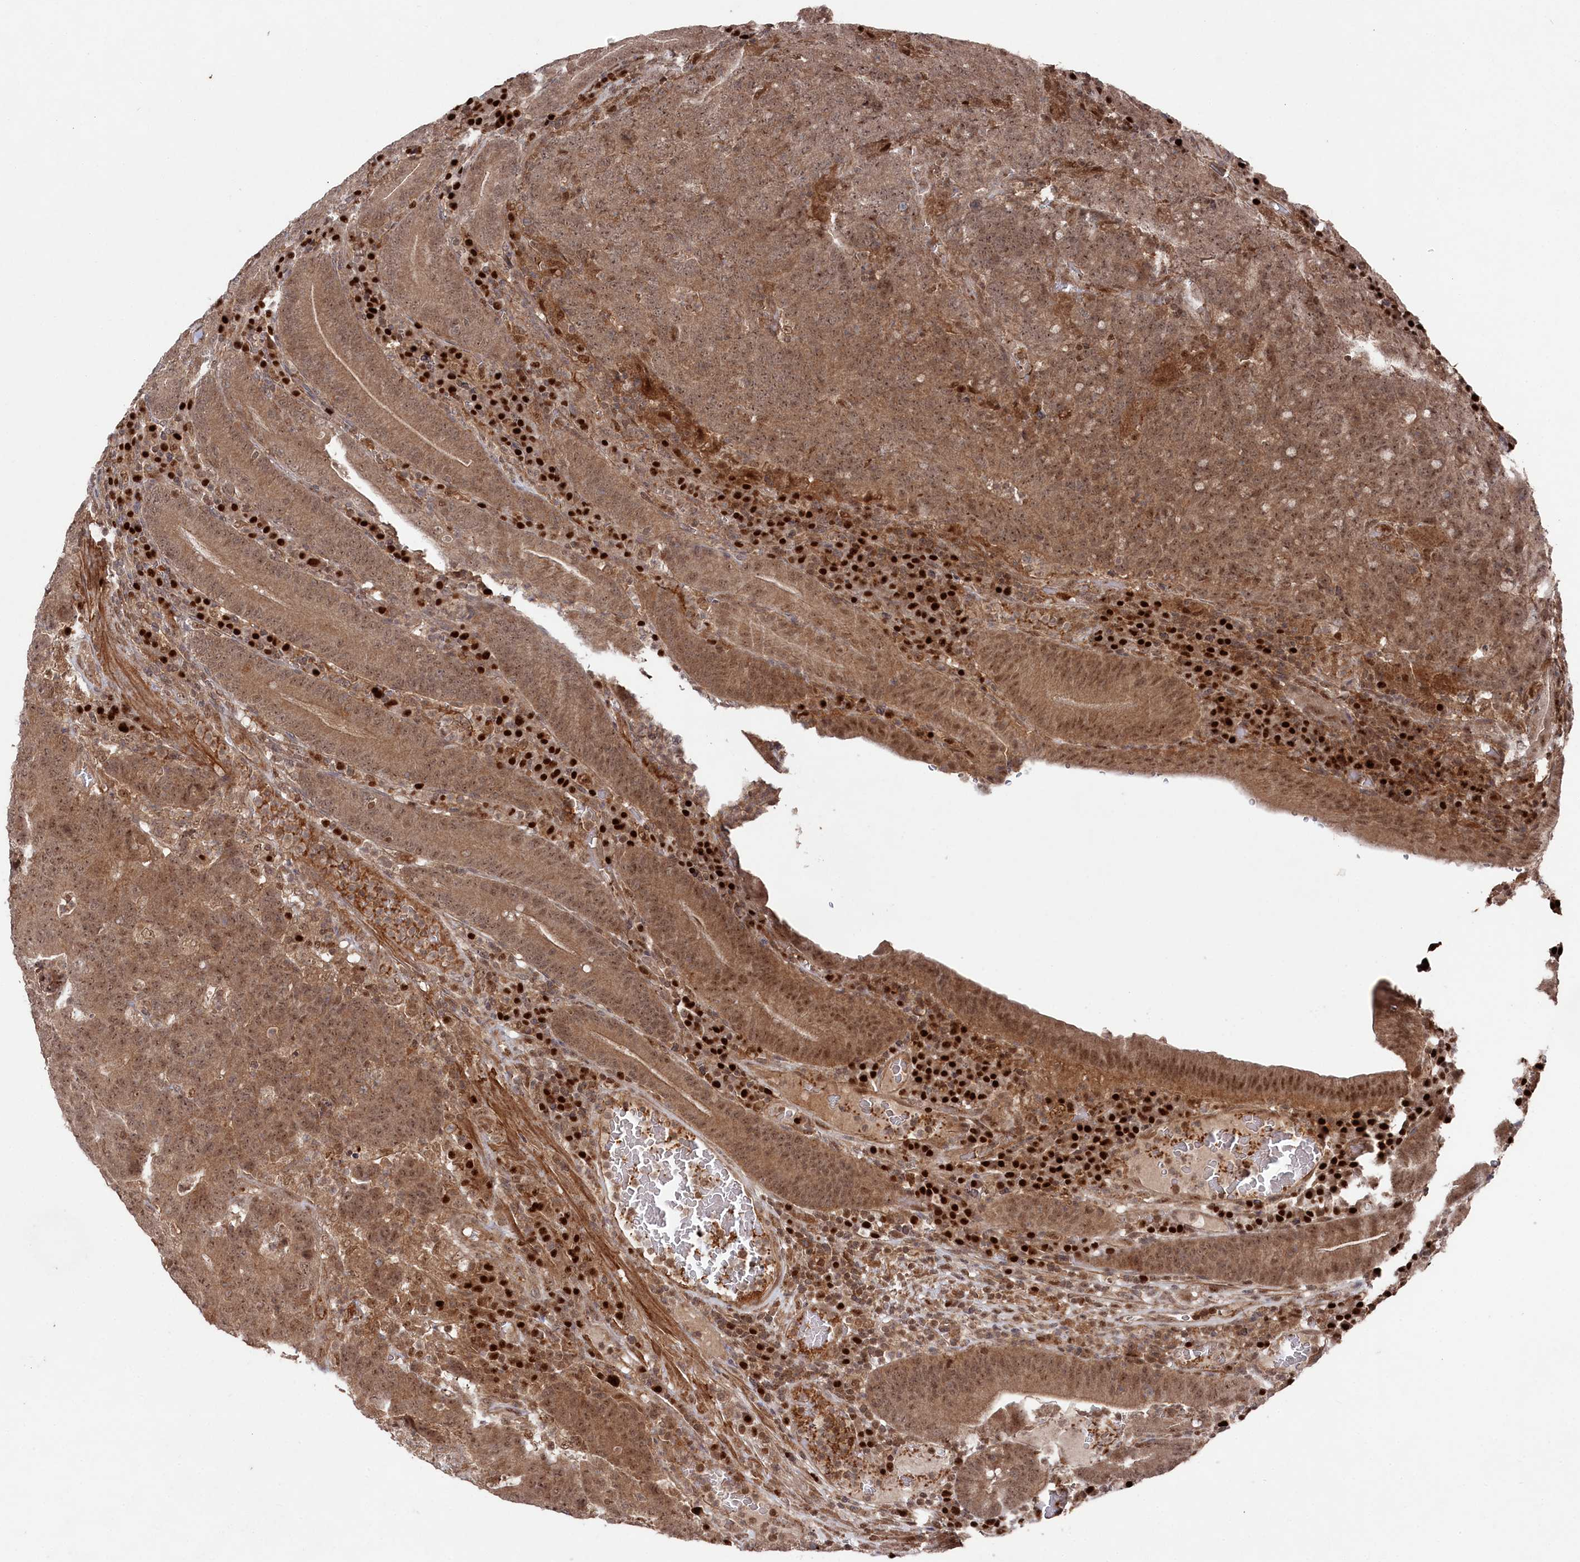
{"staining": {"intensity": "moderate", "quantity": ">75%", "location": "cytoplasmic/membranous,nuclear"}, "tissue": "colorectal cancer", "cell_type": "Tumor cells", "image_type": "cancer", "snomed": [{"axis": "morphology", "description": "Normal tissue, NOS"}, {"axis": "morphology", "description": "Adenocarcinoma, NOS"}, {"axis": "topography", "description": "Colon"}], "caption": "Immunohistochemical staining of human colorectal cancer shows medium levels of moderate cytoplasmic/membranous and nuclear positivity in about >75% of tumor cells.", "gene": "BORCS7", "patient": {"sex": "female", "age": 75}}